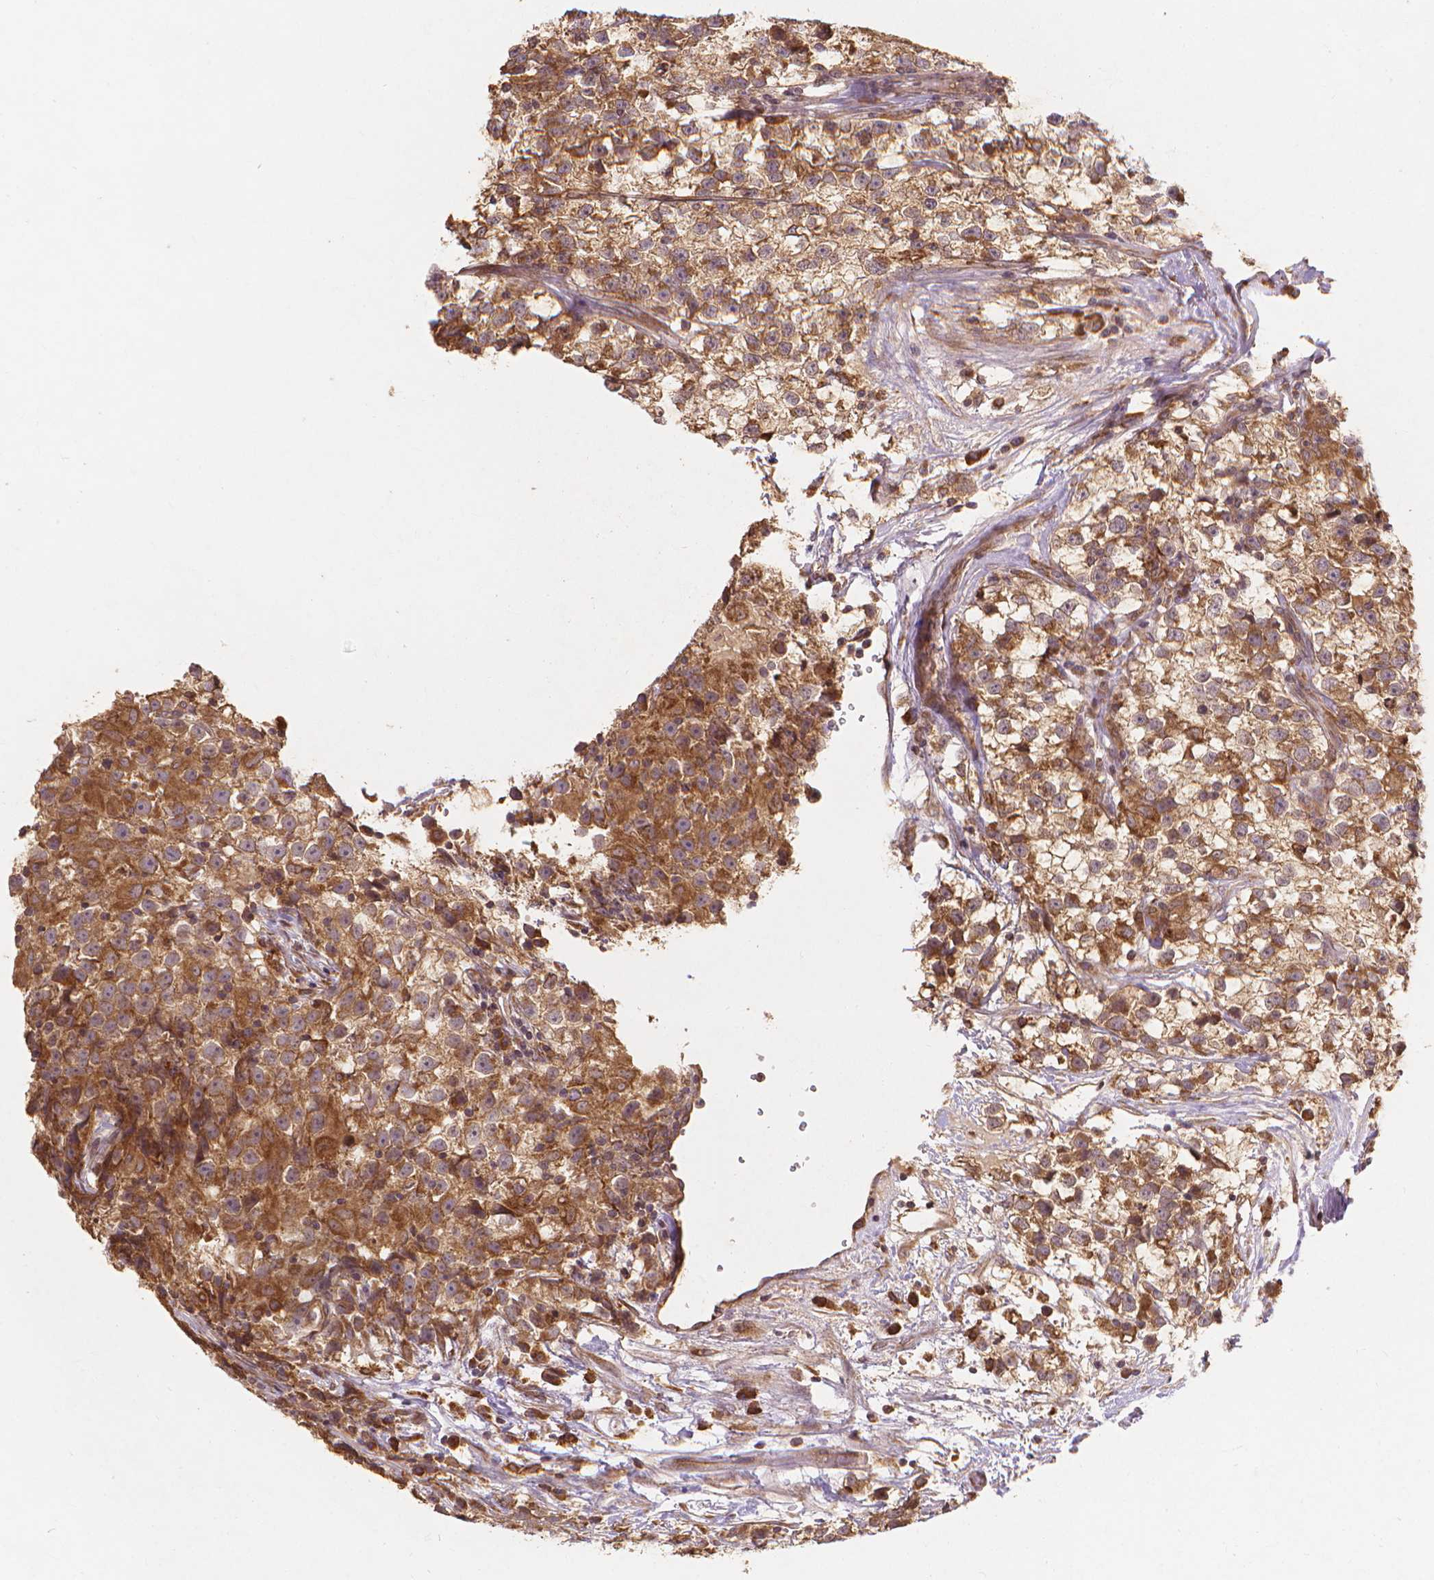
{"staining": {"intensity": "moderate", "quantity": ">75%", "location": "cytoplasmic/membranous"}, "tissue": "testis cancer", "cell_type": "Tumor cells", "image_type": "cancer", "snomed": [{"axis": "morphology", "description": "Seminoma, NOS"}, {"axis": "topography", "description": "Testis"}], "caption": "Testis cancer stained with a brown dye reveals moderate cytoplasmic/membranous positive expression in approximately >75% of tumor cells.", "gene": "TAB2", "patient": {"sex": "male", "age": 31}}